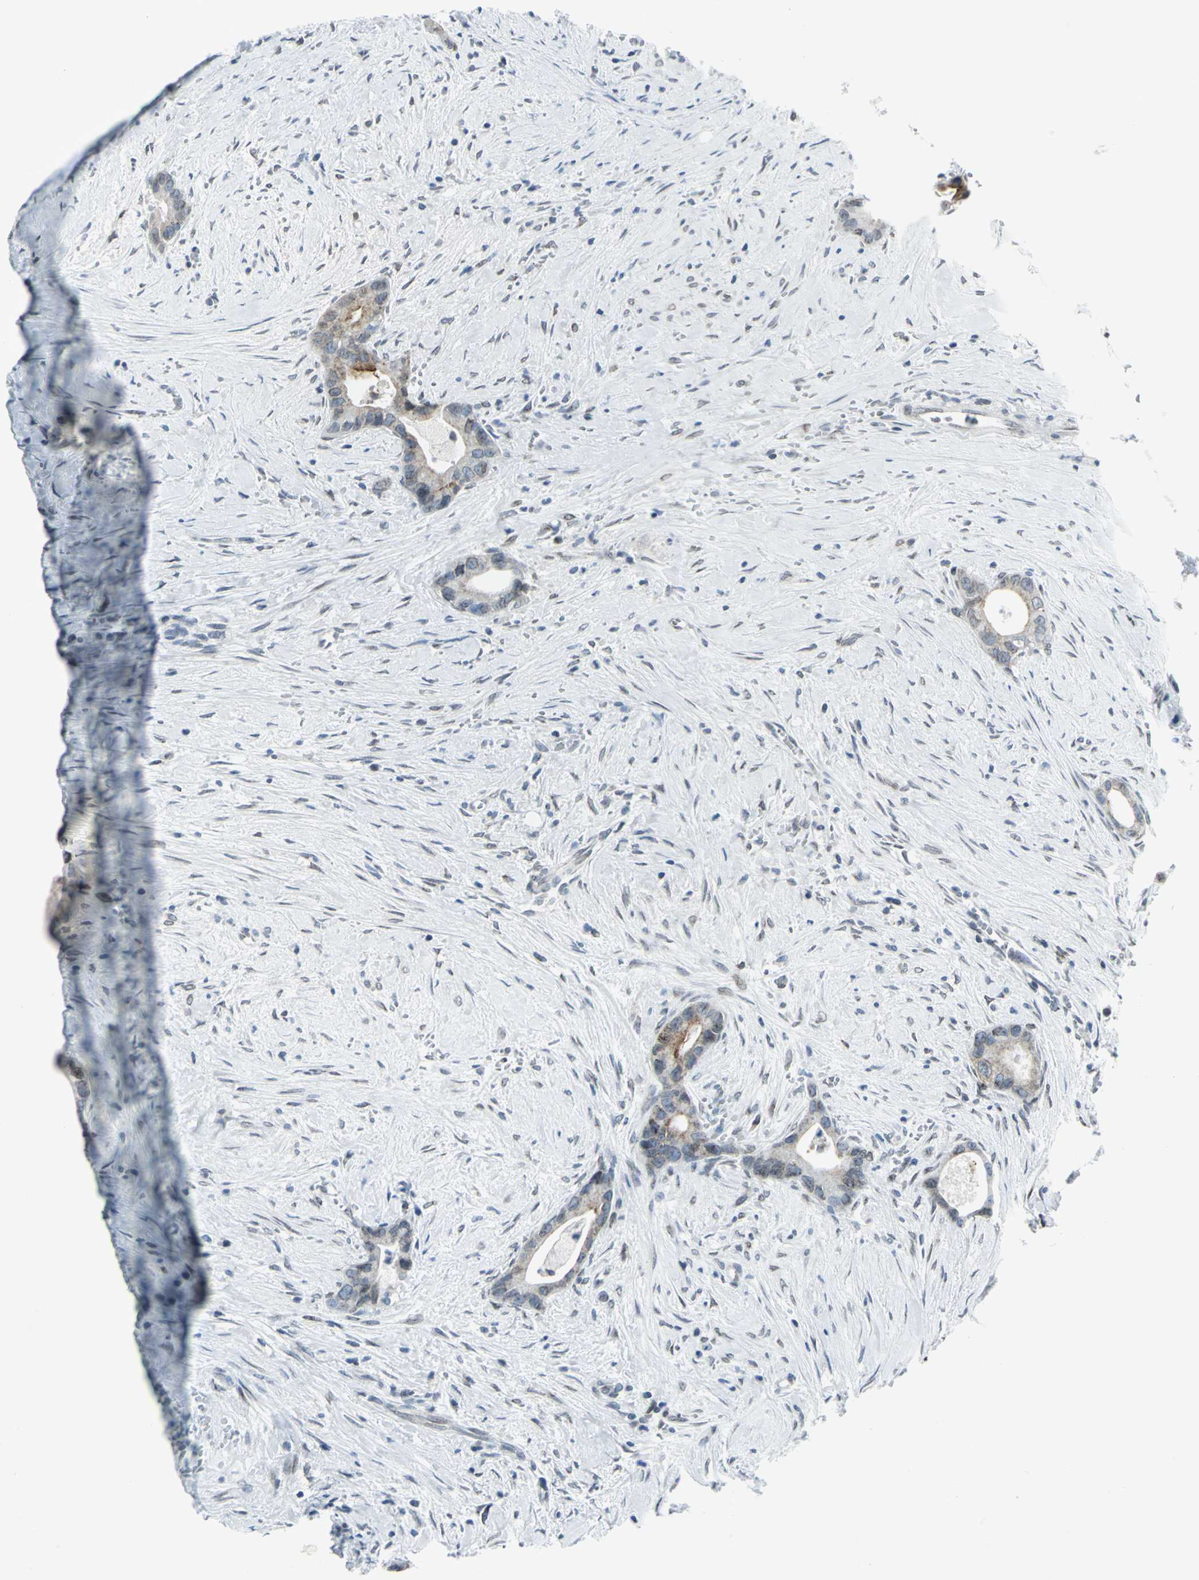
{"staining": {"intensity": "strong", "quantity": ">75%", "location": "cytoplasmic/membranous,nuclear"}, "tissue": "liver cancer", "cell_type": "Tumor cells", "image_type": "cancer", "snomed": [{"axis": "morphology", "description": "Cholangiocarcinoma"}, {"axis": "topography", "description": "Liver"}], "caption": "Liver cancer (cholangiocarcinoma) stained with immunohistochemistry (IHC) reveals strong cytoplasmic/membranous and nuclear staining in about >75% of tumor cells. The staining is performed using DAB brown chromogen to label protein expression. The nuclei are counter-stained blue using hematoxylin.", "gene": "SNUPN", "patient": {"sex": "female", "age": 55}}